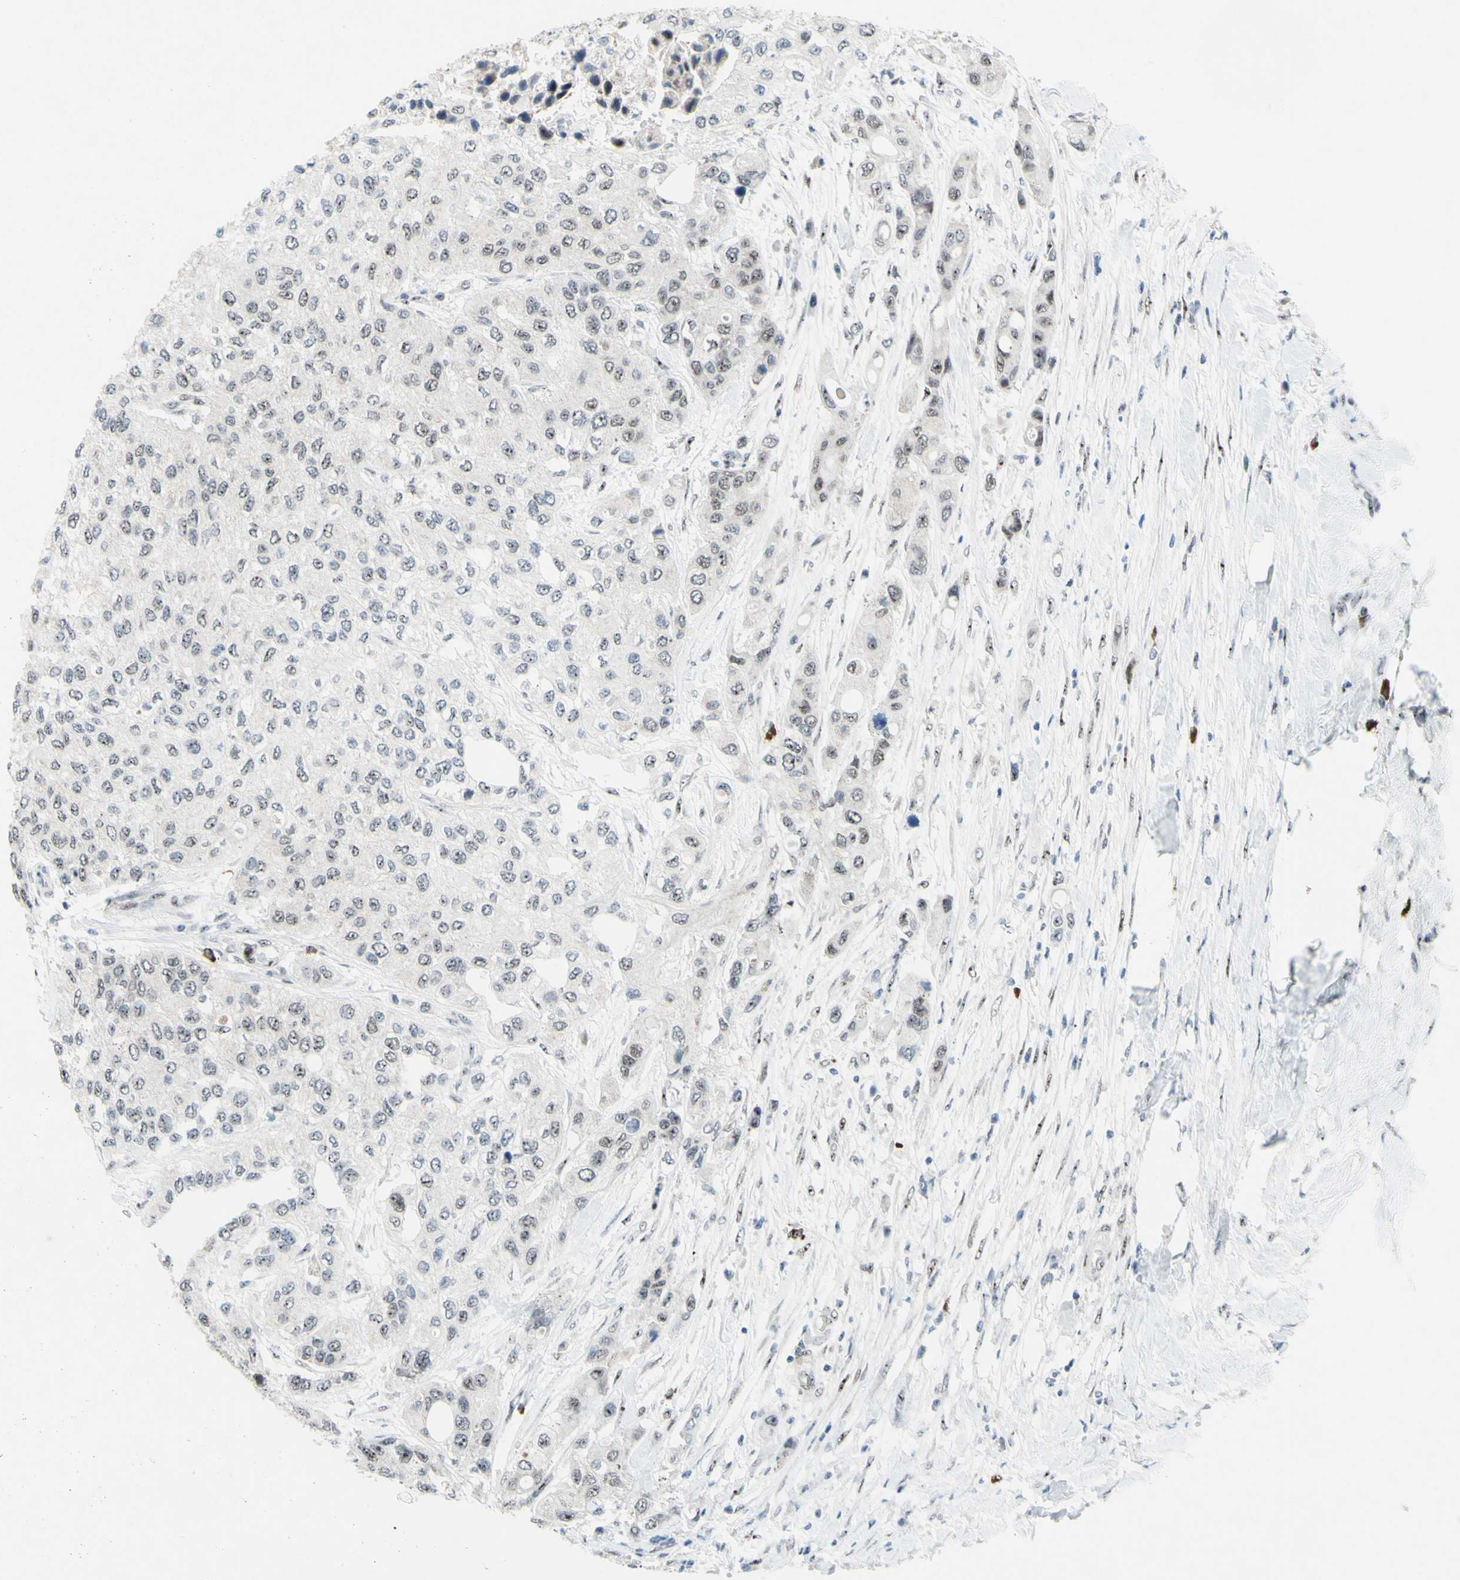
{"staining": {"intensity": "weak", "quantity": "25%-75%", "location": "nuclear"}, "tissue": "urothelial cancer", "cell_type": "Tumor cells", "image_type": "cancer", "snomed": [{"axis": "morphology", "description": "Urothelial carcinoma, High grade"}, {"axis": "topography", "description": "Urinary bladder"}], "caption": "Human urothelial cancer stained for a protein (brown) demonstrates weak nuclear positive expression in about 25%-75% of tumor cells.", "gene": "POLR1A", "patient": {"sex": "female", "age": 56}}